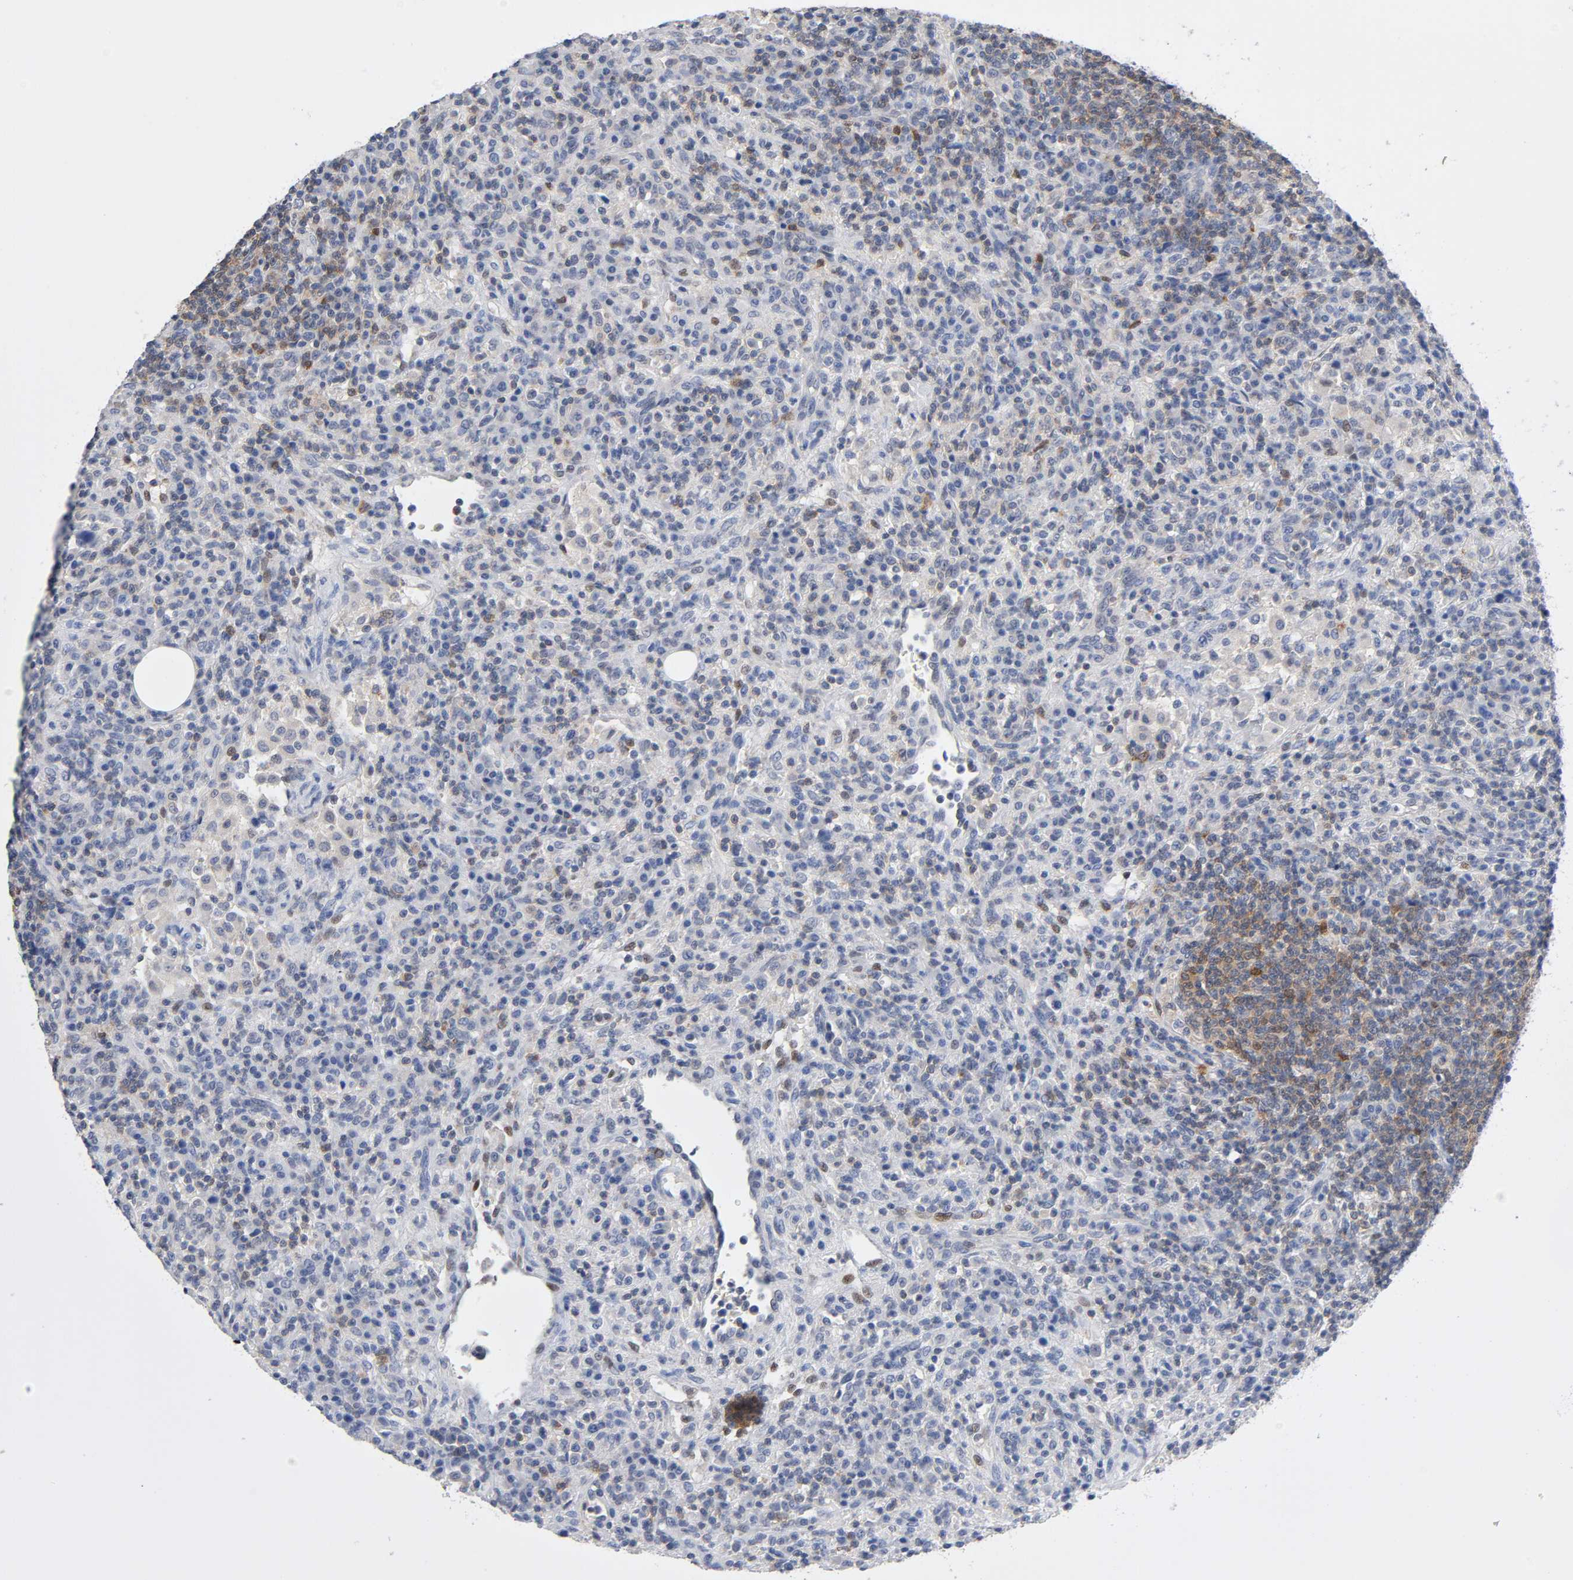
{"staining": {"intensity": "moderate", "quantity": "25%-75%", "location": "nuclear"}, "tissue": "lymphoma", "cell_type": "Tumor cells", "image_type": "cancer", "snomed": [{"axis": "morphology", "description": "Hodgkin's disease, NOS"}, {"axis": "topography", "description": "Lymph node"}], "caption": "Immunohistochemical staining of human lymphoma demonstrates medium levels of moderate nuclear positivity in about 25%-75% of tumor cells.", "gene": "NFATC1", "patient": {"sex": "male", "age": 65}}